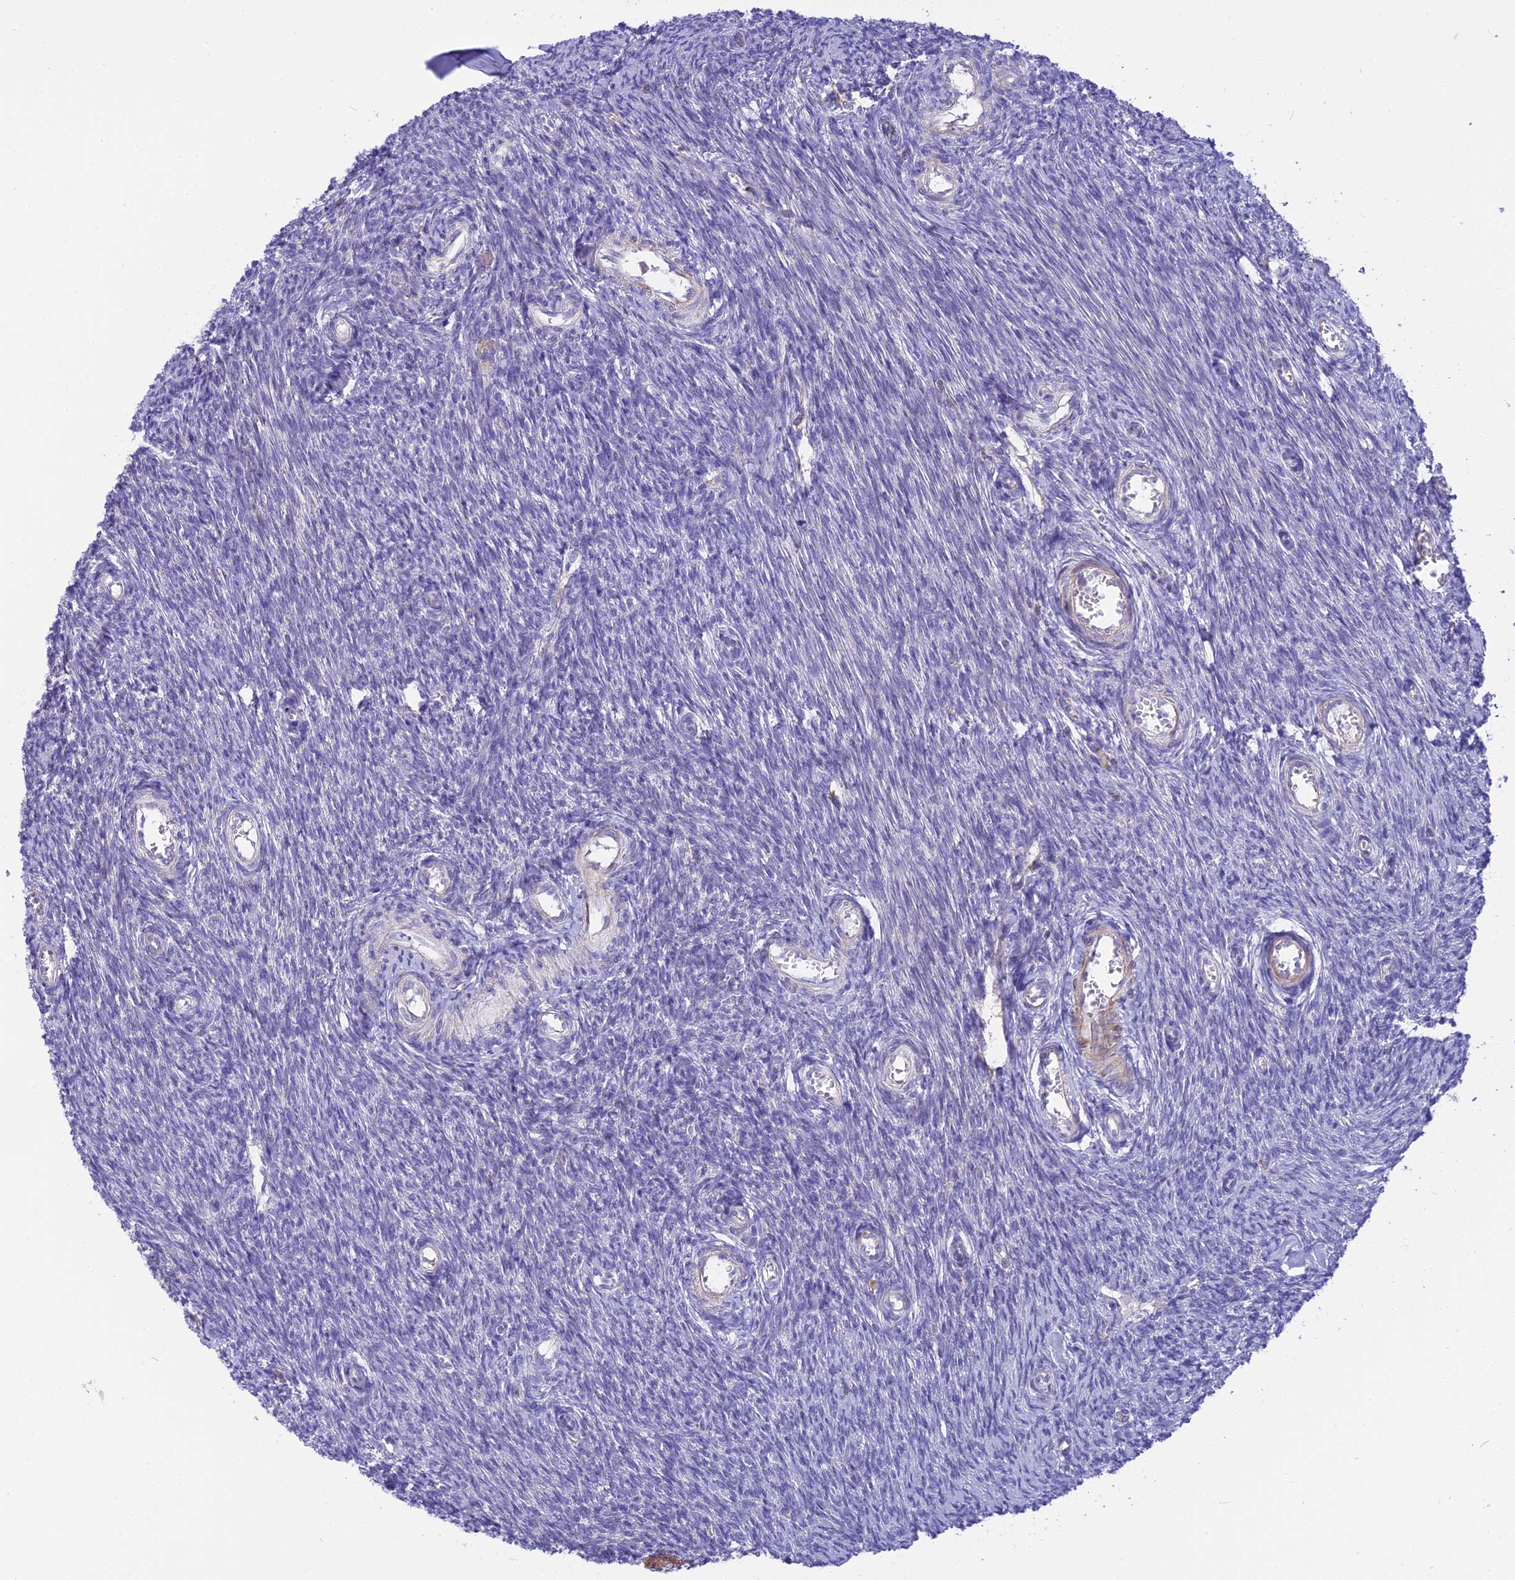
{"staining": {"intensity": "negative", "quantity": "none", "location": "none"}, "tissue": "ovary", "cell_type": "Ovarian stroma cells", "image_type": "normal", "snomed": [{"axis": "morphology", "description": "Normal tissue, NOS"}, {"axis": "topography", "description": "Ovary"}], "caption": "IHC histopathology image of normal ovary: human ovary stained with DAB reveals no significant protein expression in ovarian stroma cells.", "gene": "CORO7", "patient": {"sex": "female", "age": 44}}